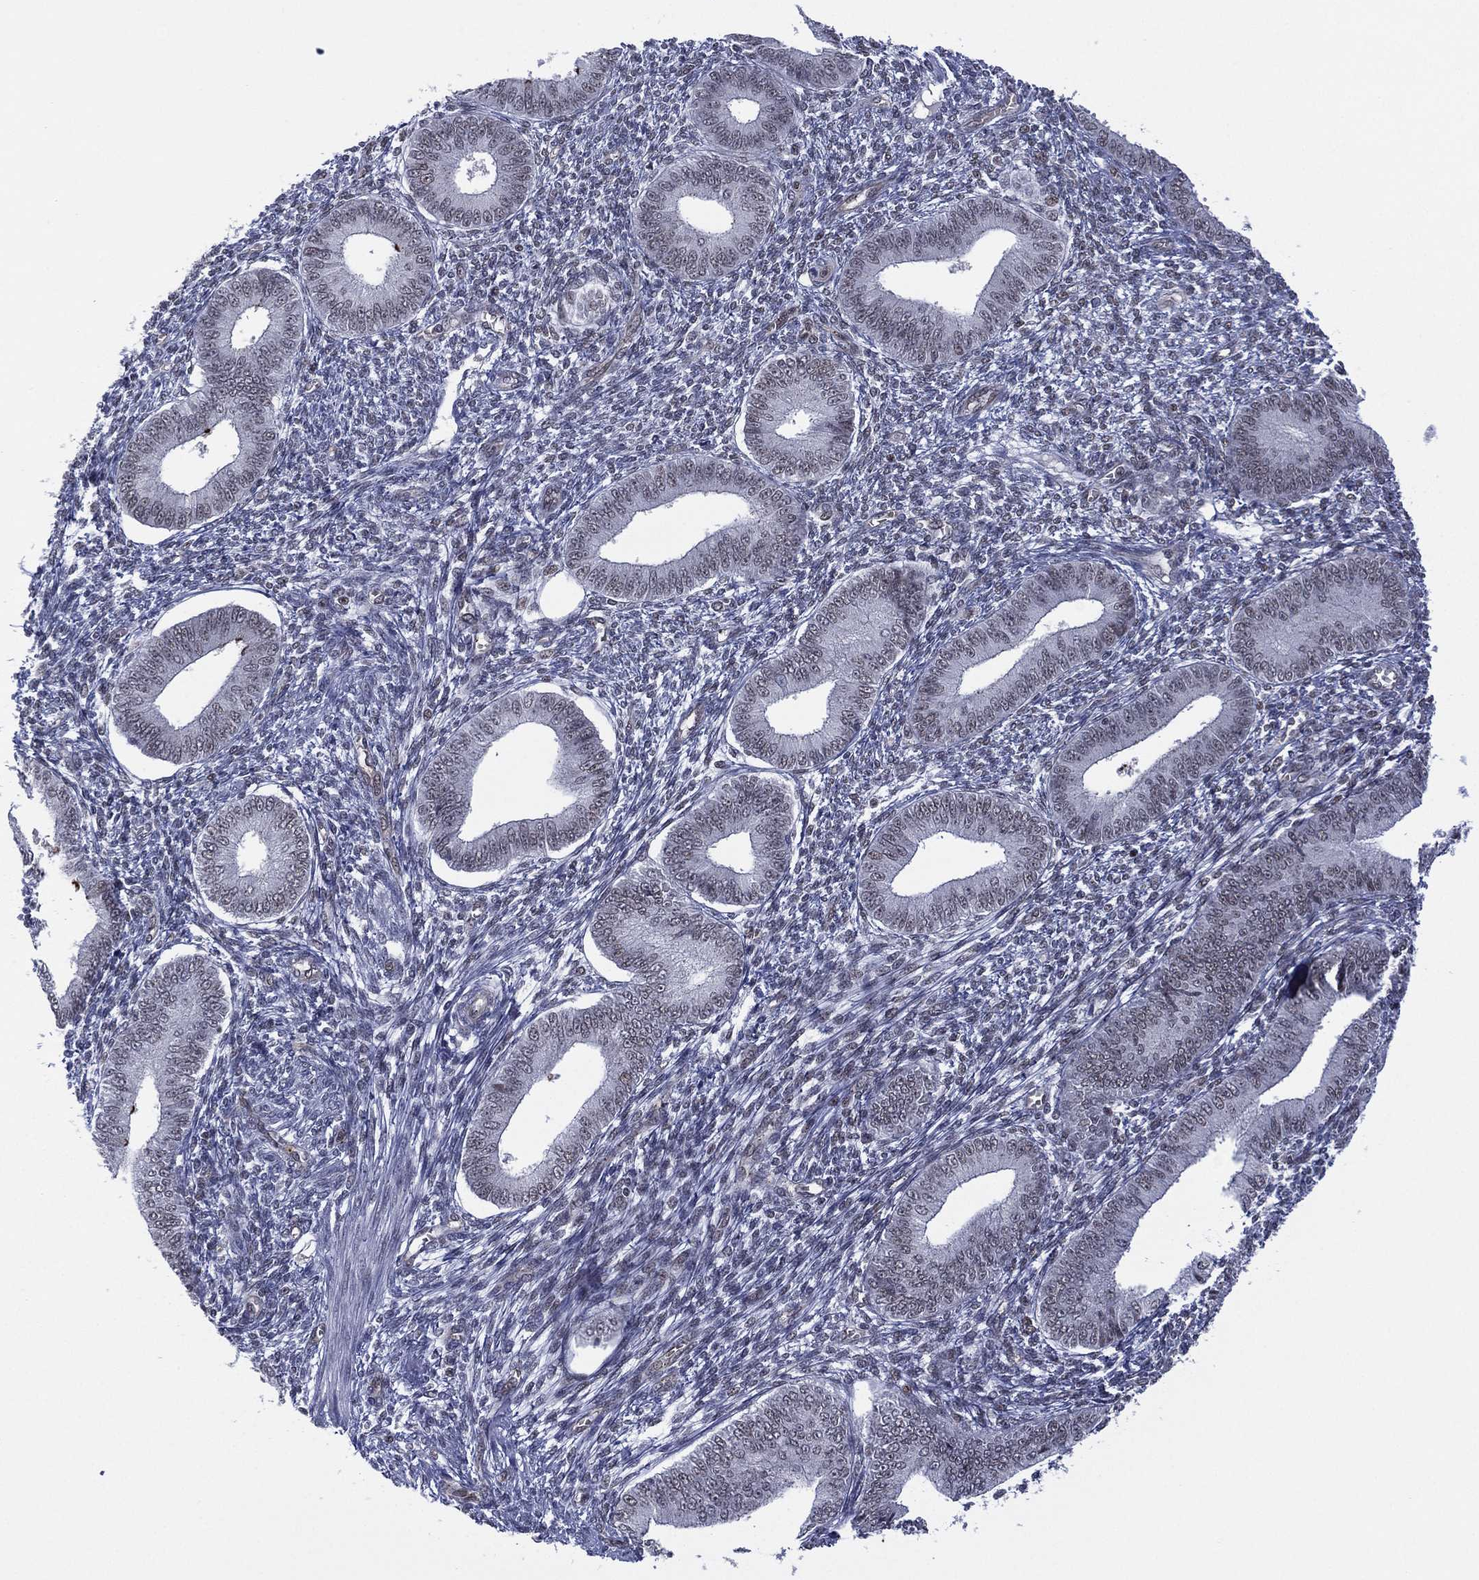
{"staining": {"intensity": "negative", "quantity": "none", "location": "none"}, "tissue": "endometrium", "cell_type": "Cells in endometrial stroma", "image_type": "normal", "snomed": [{"axis": "morphology", "description": "Normal tissue, NOS"}, {"axis": "topography", "description": "Endometrium"}], "caption": "An image of endometrium stained for a protein displays no brown staining in cells in endometrial stroma. The staining was performed using DAB (3,3'-diaminobenzidine) to visualize the protein expression in brown, while the nuclei were stained in blue with hematoxylin (Magnification: 20x).", "gene": "GSE1", "patient": {"sex": "female", "age": 42}}